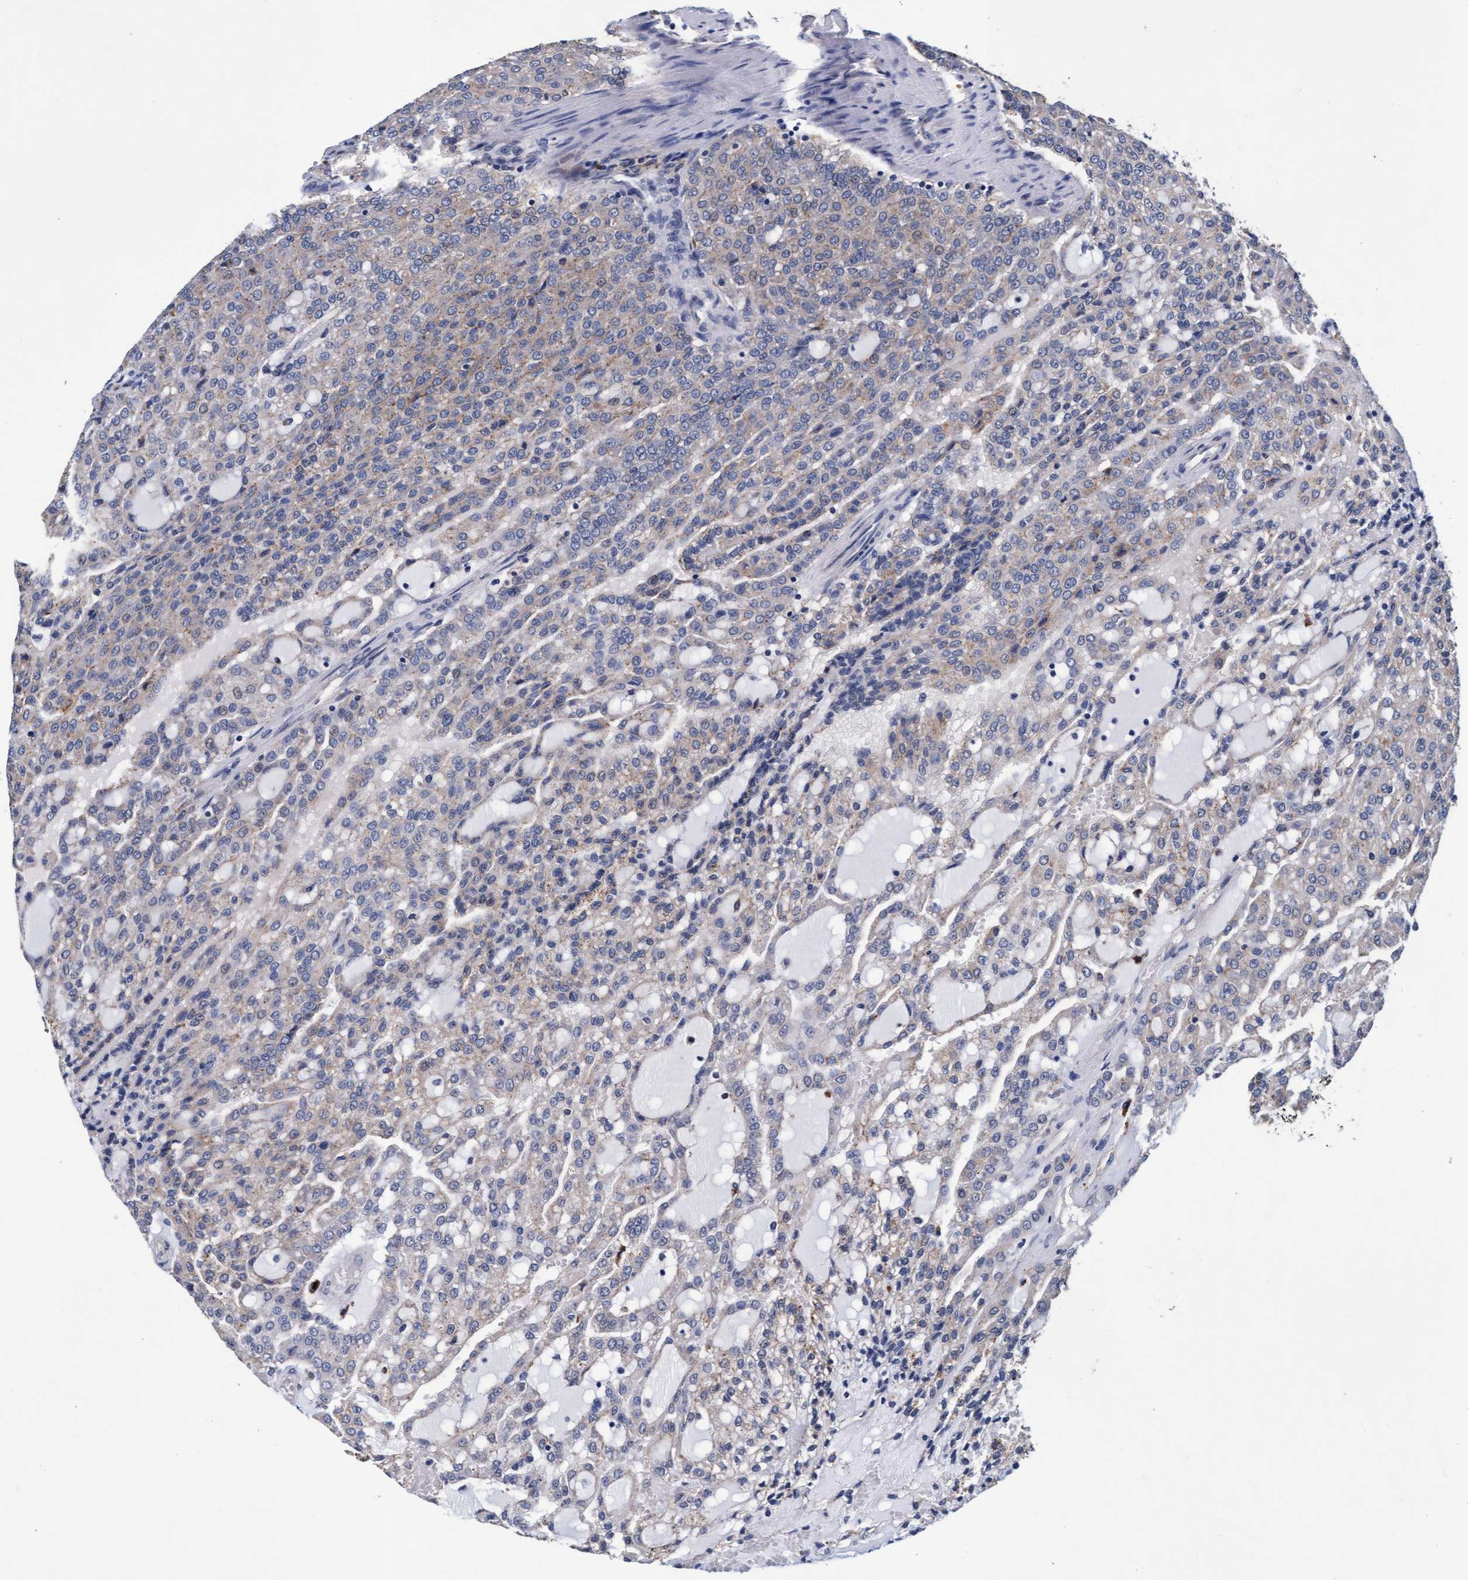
{"staining": {"intensity": "negative", "quantity": "none", "location": "none"}, "tissue": "renal cancer", "cell_type": "Tumor cells", "image_type": "cancer", "snomed": [{"axis": "morphology", "description": "Adenocarcinoma, NOS"}, {"axis": "topography", "description": "Kidney"}], "caption": "DAB immunohistochemical staining of human adenocarcinoma (renal) exhibits no significant staining in tumor cells. (Stains: DAB immunohistochemistry (IHC) with hematoxylin counter stain, Microscopy: brightfield microscopy at high magnification).", "gene": "CPQ", "patient": {"sex": "male", "age": 63}}